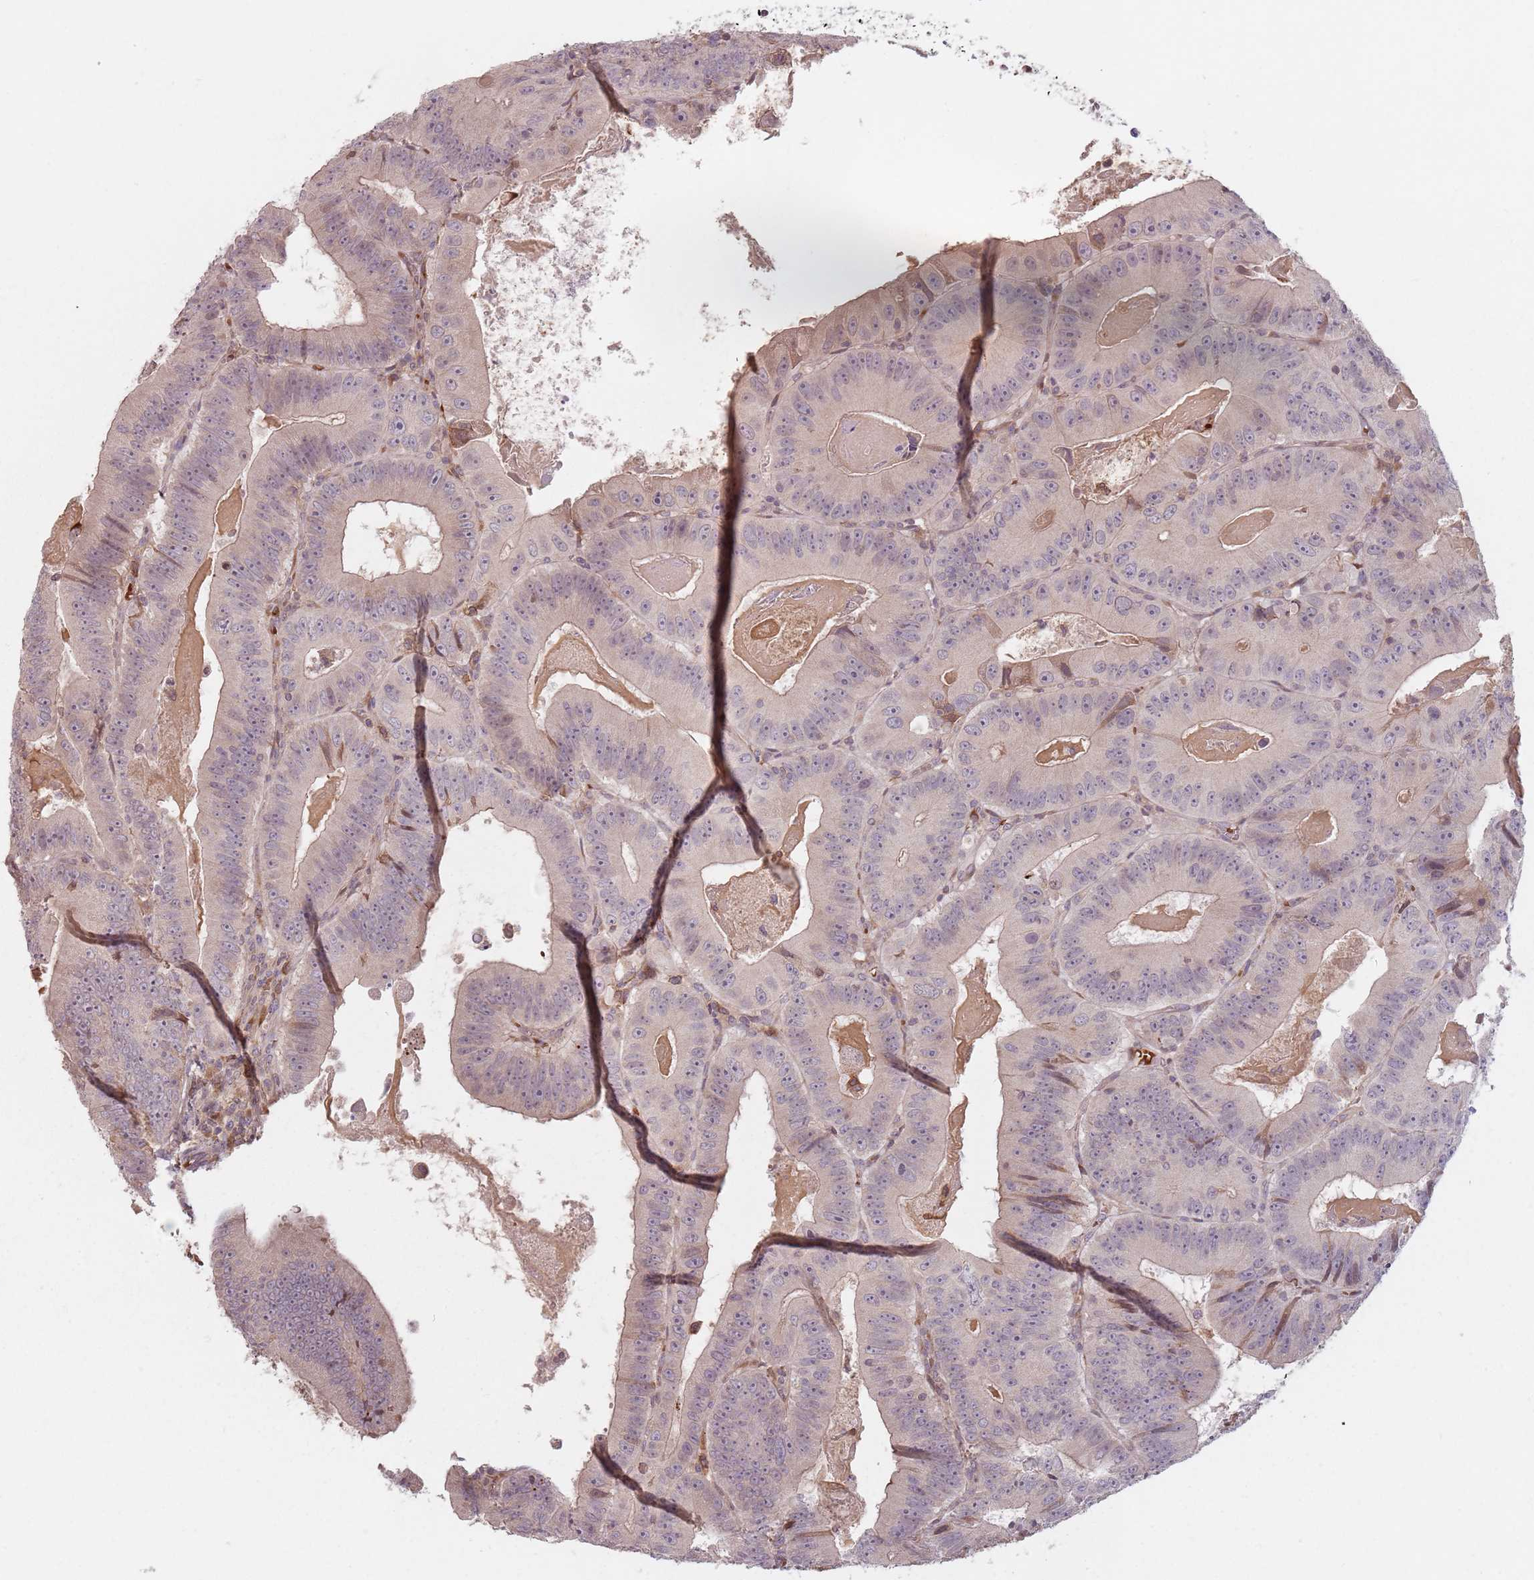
{"staining": {"intensity": "negative", "quantity": "none", "location": "none"}, "tissue": "colorectal cancer", "cell_type": "Tumor cells", "image_type": "cancer", "snomed": [{"axis": "morphology", "description": "Adenocarcinoma, NOS"}, {"axis": "topography", "description": "Colon"}], "caption": "A micrograph of human colorectal cancer (adenocarcinoma) is negative for staining in tumor cells. (Brightfield microscopy of DAB immunohistochemistry at high magnification).", "gene": "GPR180", "patient": {"sex": "female", "age": 86}}